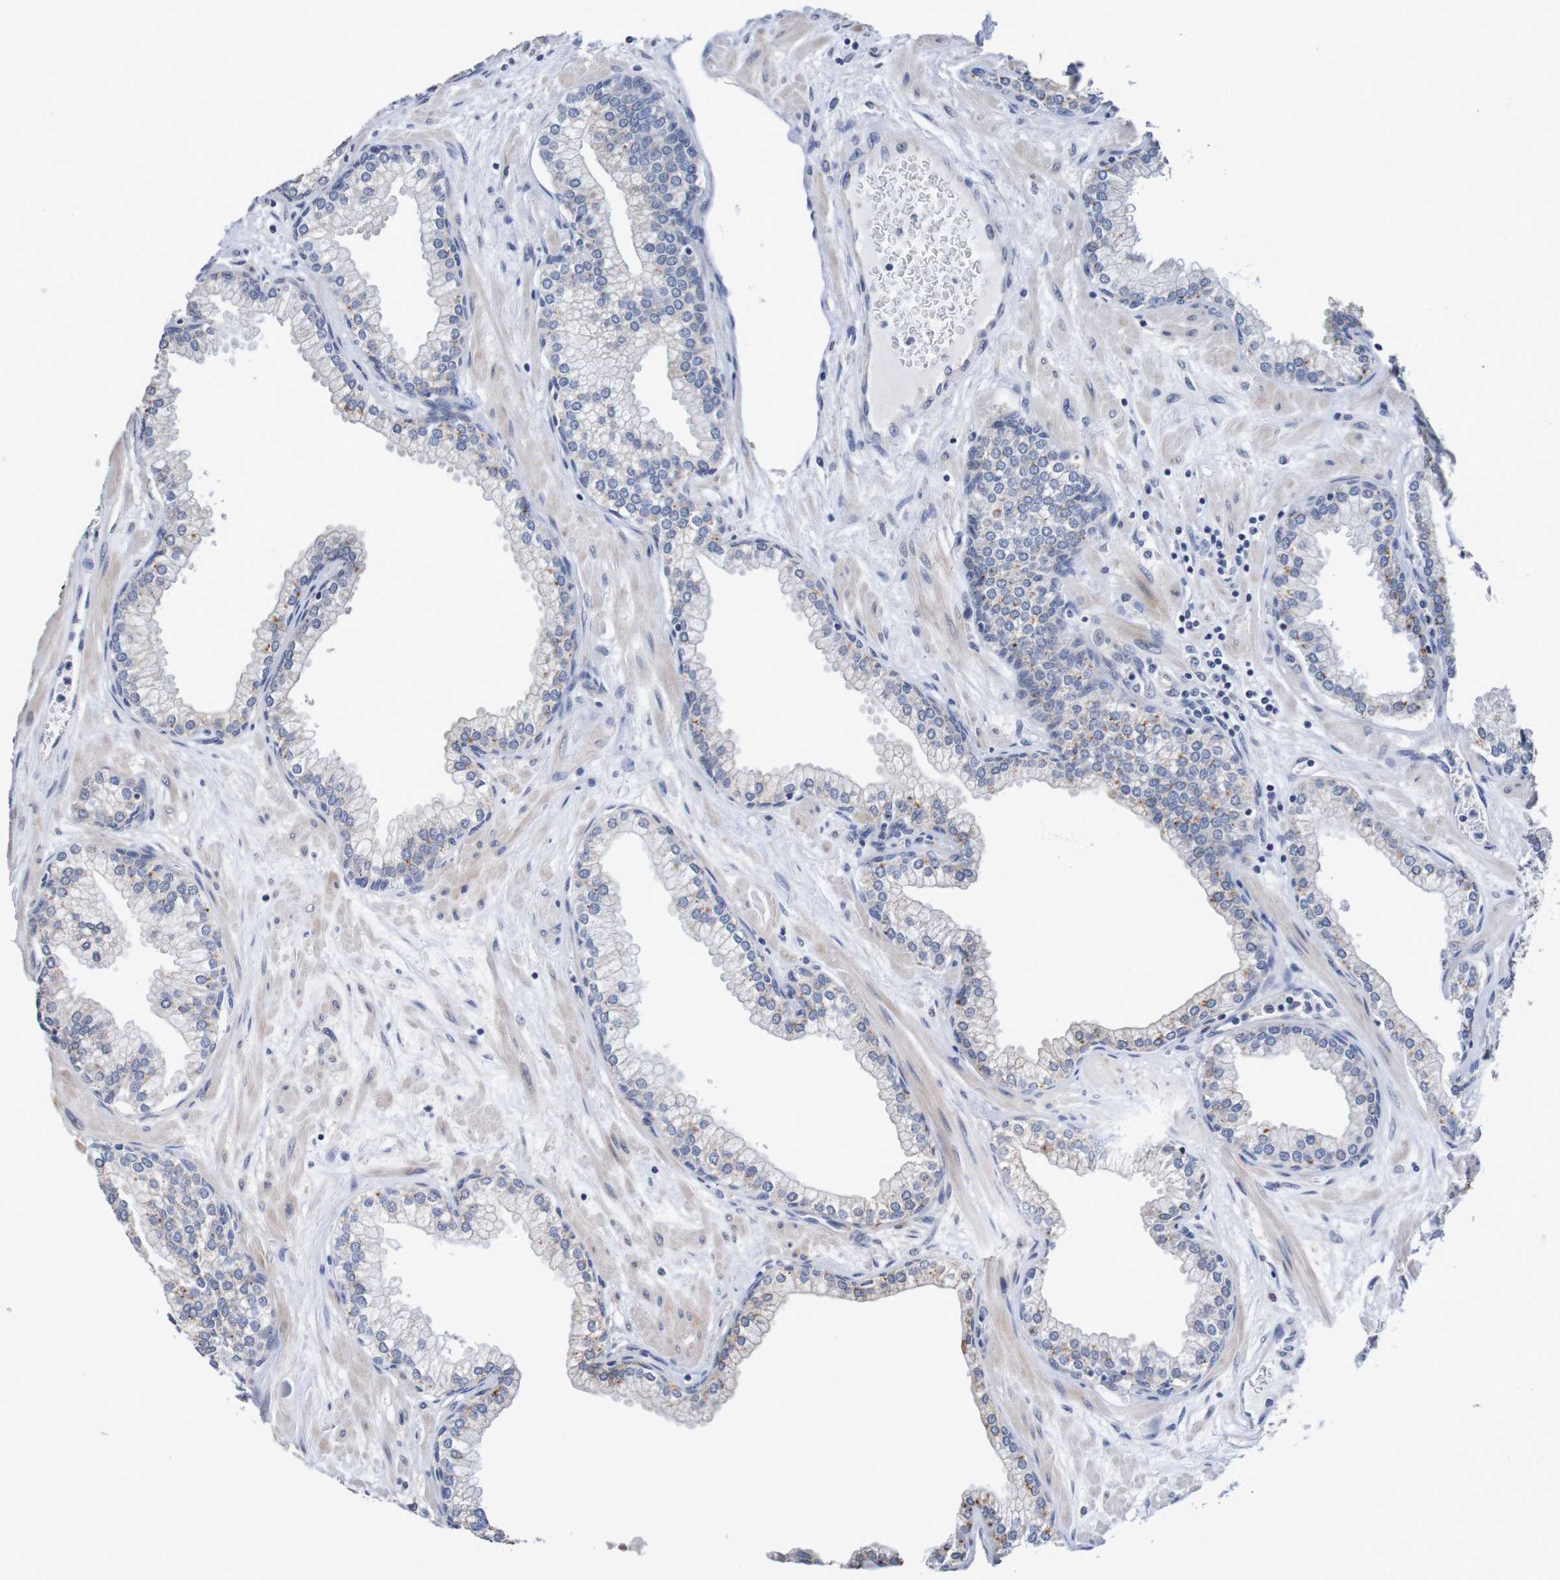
{"staining": {"intensity": "strong", "quantity": "25%-75%", "location": "cytoplasmic/membranous"}, "tissue": "prostate", "cell_type": "Glandular cells", "image_type": "normal", "snomed": [{"axis": "morphology", "description": "Normal tissue, NOS"}, {"axis": "morphology", "description": "Urothelial carcinoma, Low grade"}, {"axis": "topography", "description": "Urinary bladder"}, {"axis": "topography", "description": "Prostate"}], "caption": "A high-resolution micrograph shows immunohistochemistry (IHC) staining of normal prostate, which exhibits strong cytoplasmic/membranous expression in about 25%-75% of glandular cells. Nuclei are stained in blue.", "gene": "FIBP", "patient": {"sex": "male", "age": 60}}